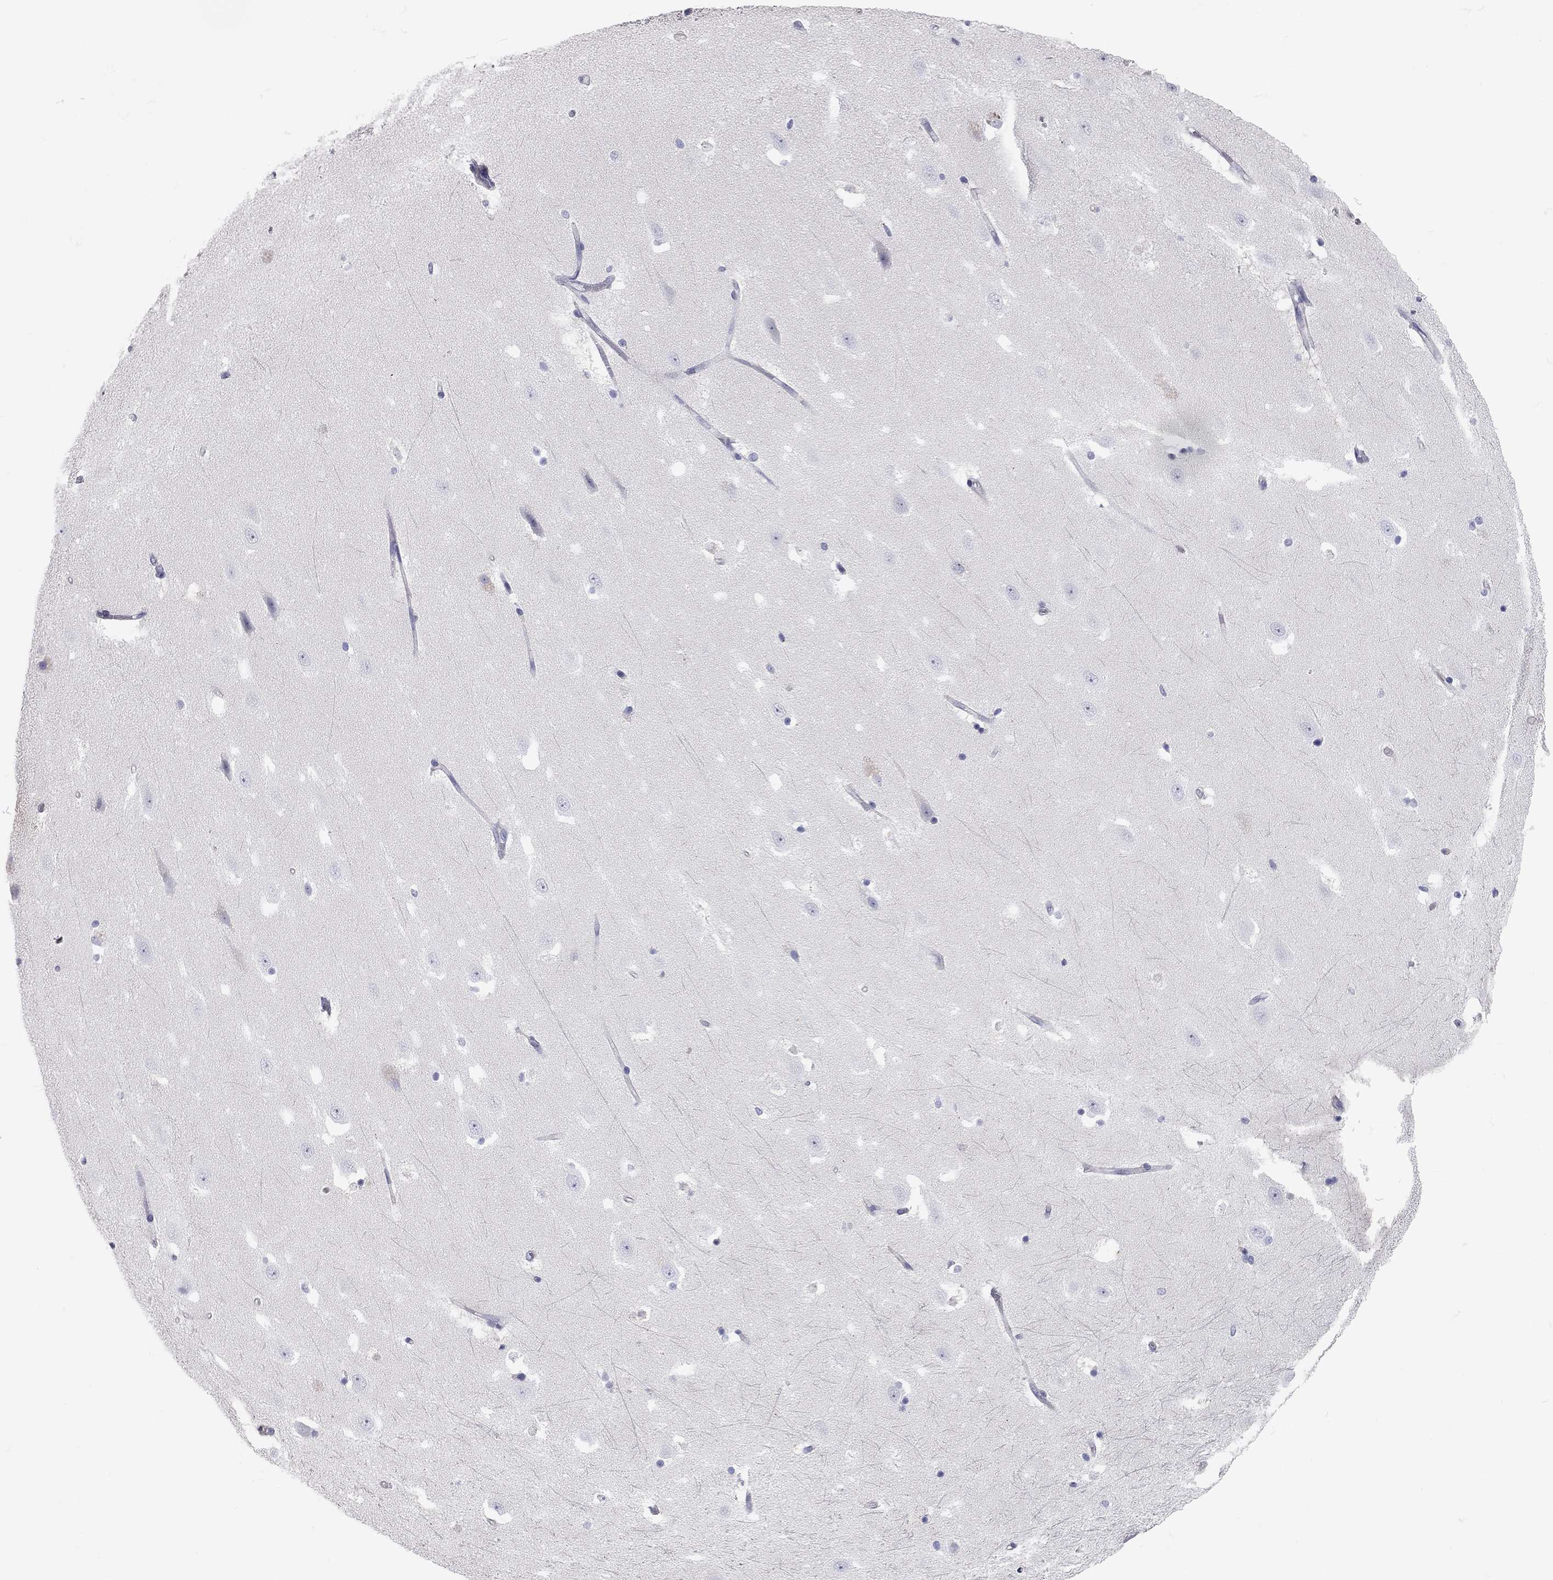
{"staining": {"intensity": "negative", "quantity": "none", "location": "none"}, "tissue": "hippocampus", "cell_type": "Glial cells", "image_type": "normal", "snomed": [{"axis": "morphology", "description": "Normal tissue, NOS"}, {"axis": "topography", "description": "Hippocampus"}], "caption": "A high-resolution micrograph shows immunohistochemistry staining of normal hippocampus, which exhibits no significant positivity in glial cells.", "gene": "C10orf90", "patient": {"sex": "male", "age": 49}}